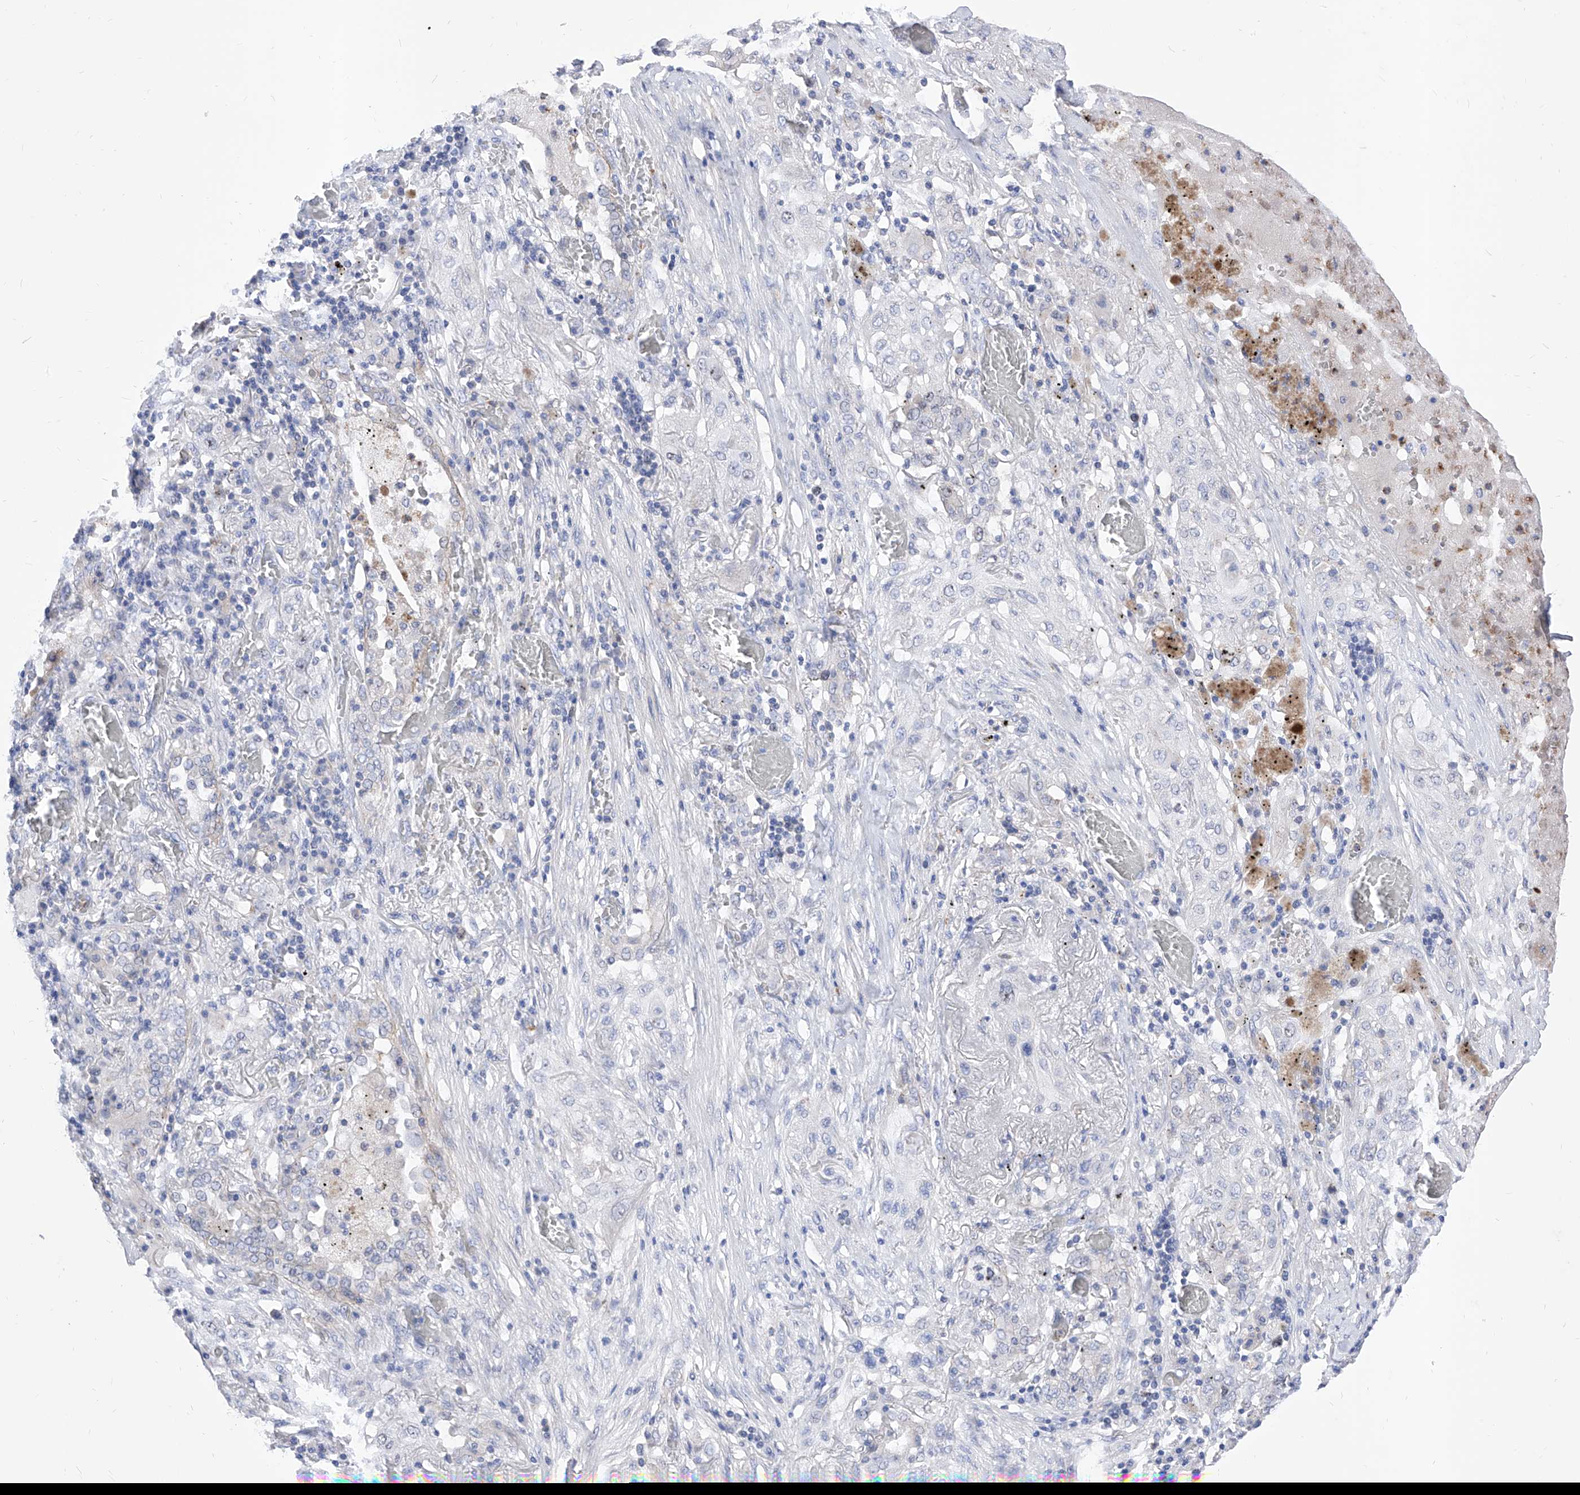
{"staining": {"intensity": "negative", "quantity": "none", "location": "none"}, "tissue": "lung cancer", "cell_type": "Tumor cells", "image_type": "cancer", "snomed": [{"axis": "morphology", "description": "Squamous cell carcinoma, NOS"}, {"axis": "topography", "description": "Lung"}], "caption": "A micrograph of lung squamous cell carcinoma stained for a protein shows no brown staining in tumor cells. (Brightfield microscopy of DAB IHC at high magnification).", "gene": "VAX1", "patient": {"sex": "female", "age": 47}}